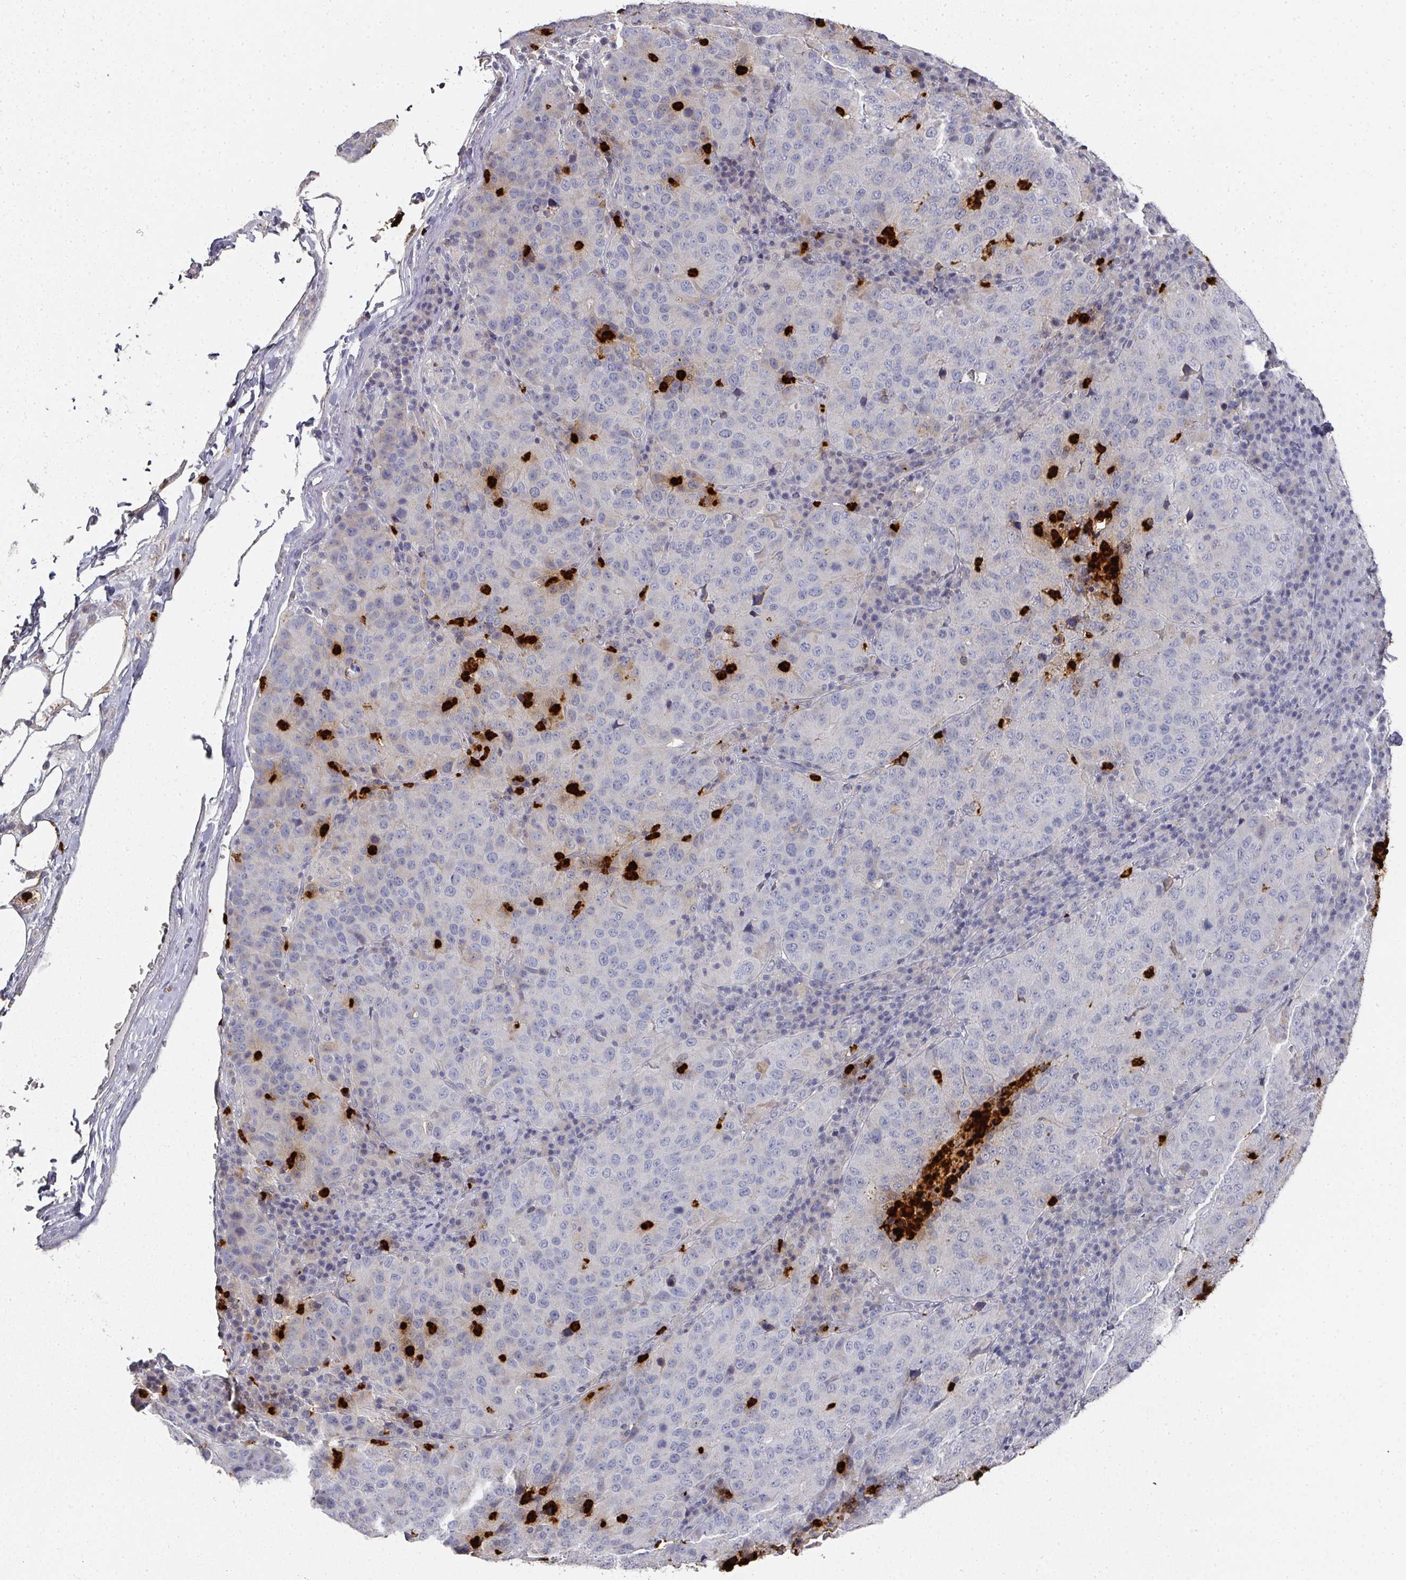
{"staining": {"intensity": "negative", "quantity": "none", "location": "none"}, "tissue": "stomach cancer", "cell_type": "Tumor cells", "image_type": "cancer", "snomed": [{"axis": "morphology", "description": "Adenocarcinoma, NOS"}, {"axis": "topography", "description": "Stomach"}], "caption": "Stomach cancer was stained to show a protein in brown. There is no significant expression in tumor cells. (Immunohistochemistry (ihc), brightfield microscopy, high magnification).", "gene": "CAMP", "patient": {"sex": "male", "age": 71}}